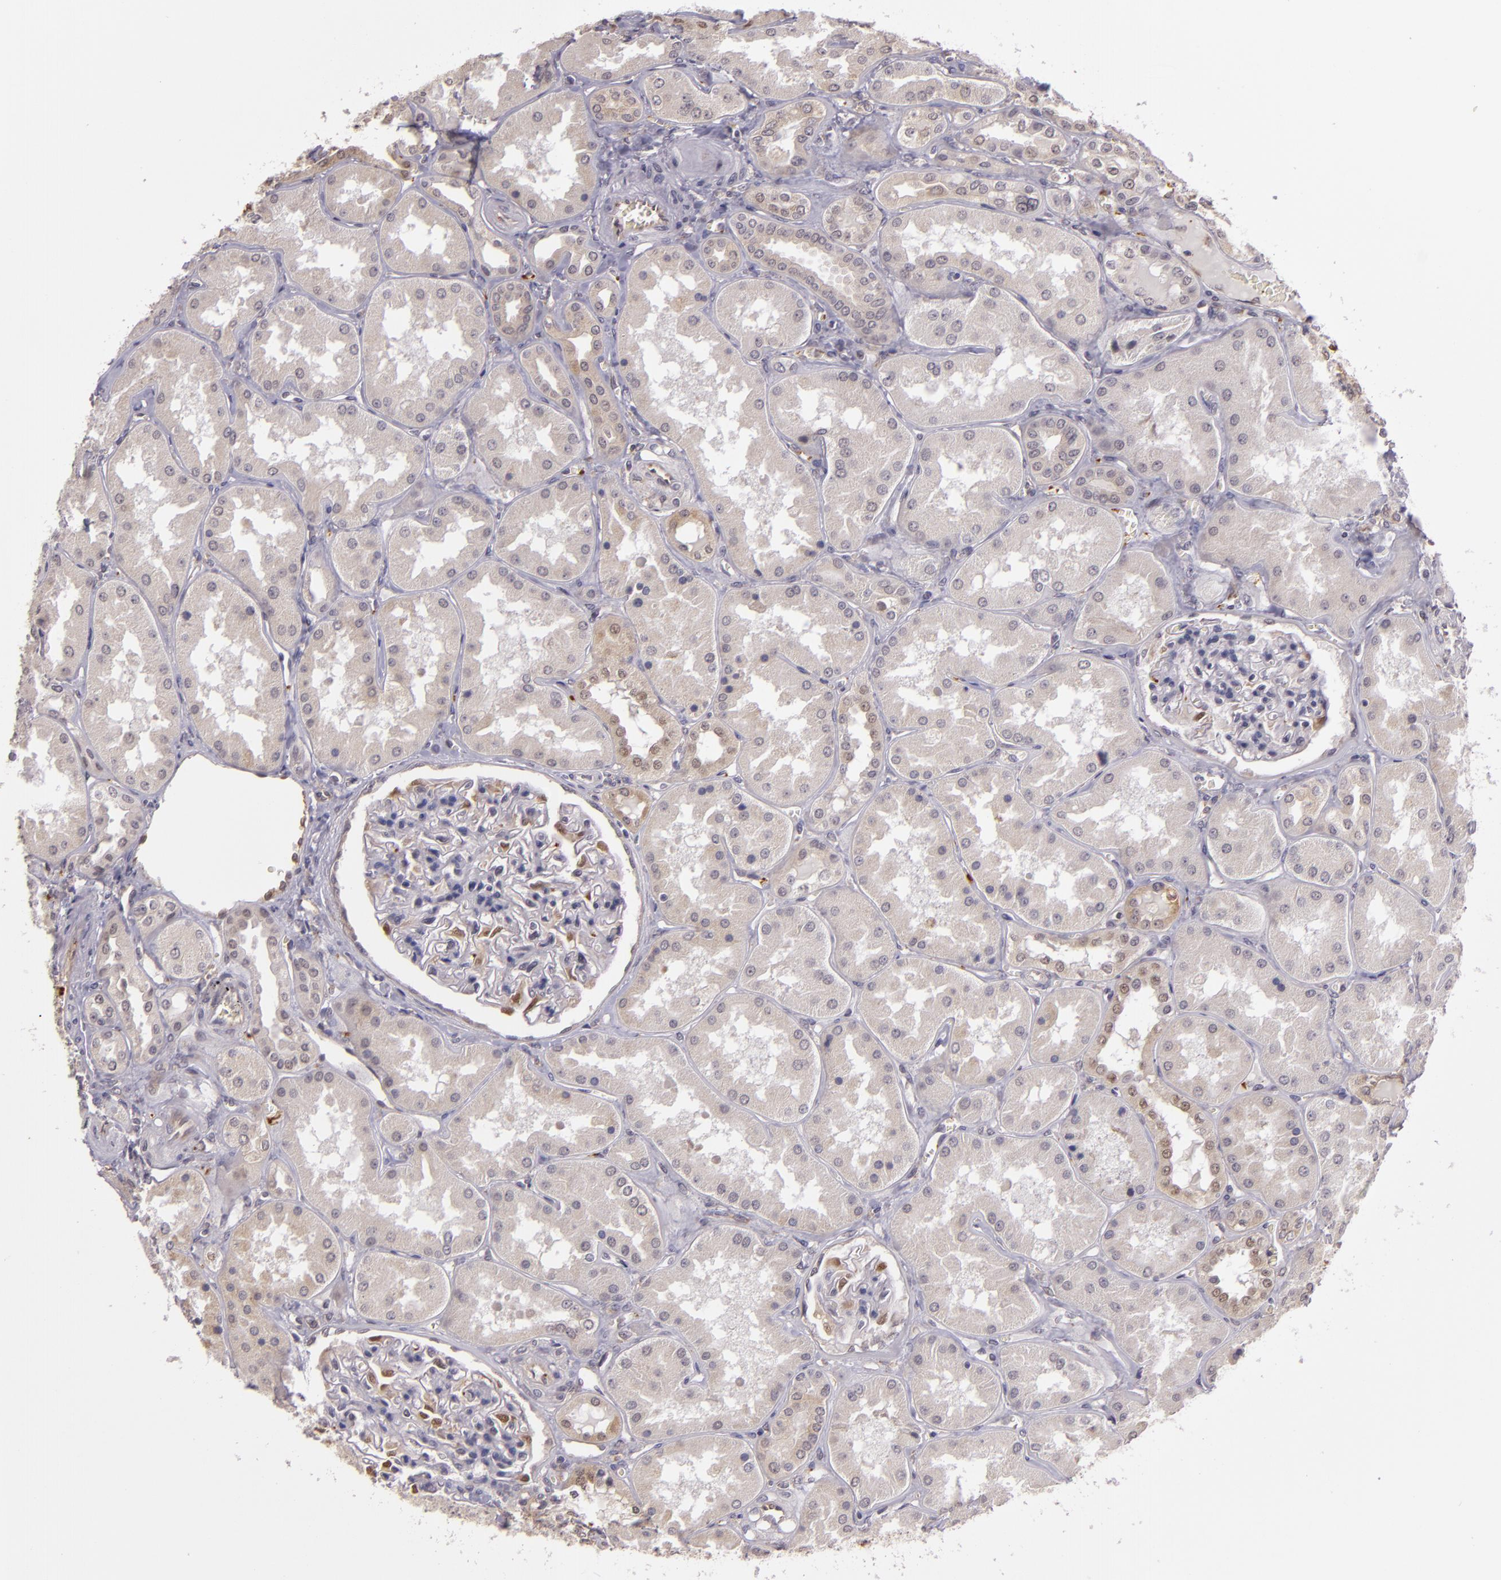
{"staining": {"intensity": "weak", "quantity": "<25%", "location": "cytoplasmic/membranous,nuclear"}, "tissue": "kidney", "cell_type": "Cells in glomeruli", "image_type": "normal", "snomed": [{"axis": "morphology", "description": "Normal tissue, NOS"}, {"axis": "topography", "description": "Kidney"}], "caption": "Image shows no significant protein expression in cells in glomeruli of unremarkable kidney.", "gene": "SYTL4", "patient": {"sex": "female", "age": 56}}